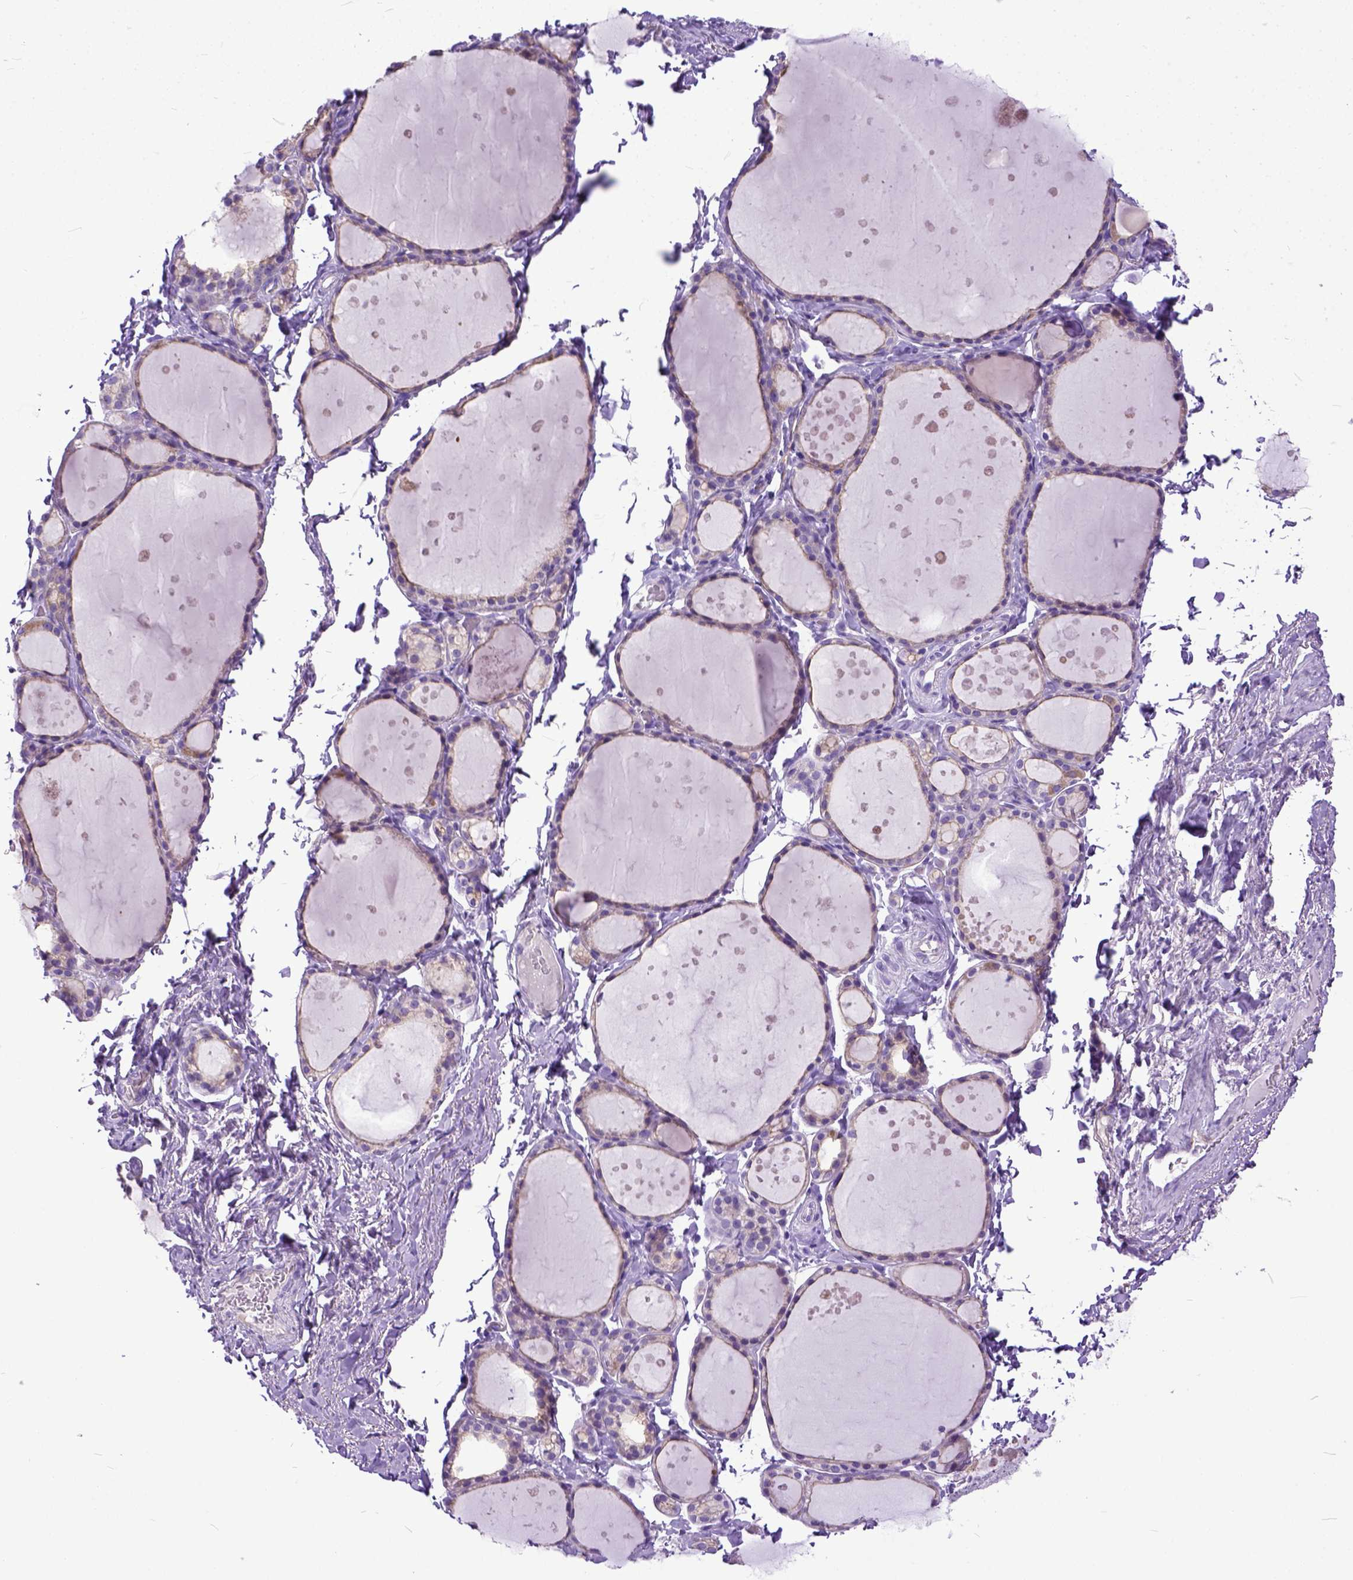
{"staining": {"intensity": "negative", "quantity": "none", "location": "none"}, "tissue": "thyroid gland", "cell_type": "Glandular cells", "image_type": "normal", "snomed": [{"axis": "morphology", "description": "Normal tissue, NOS"}, {"axis": "topography", "description": "Thyroid gland"}], "caption": "An image of thyroid gland stained for a protein shows no brown staining in glandular cells. (Immunohistochemistry, brightfield microscopy, high magnification).", "gene": "PPL", "patient": {"sex": "male", "age": 68}}